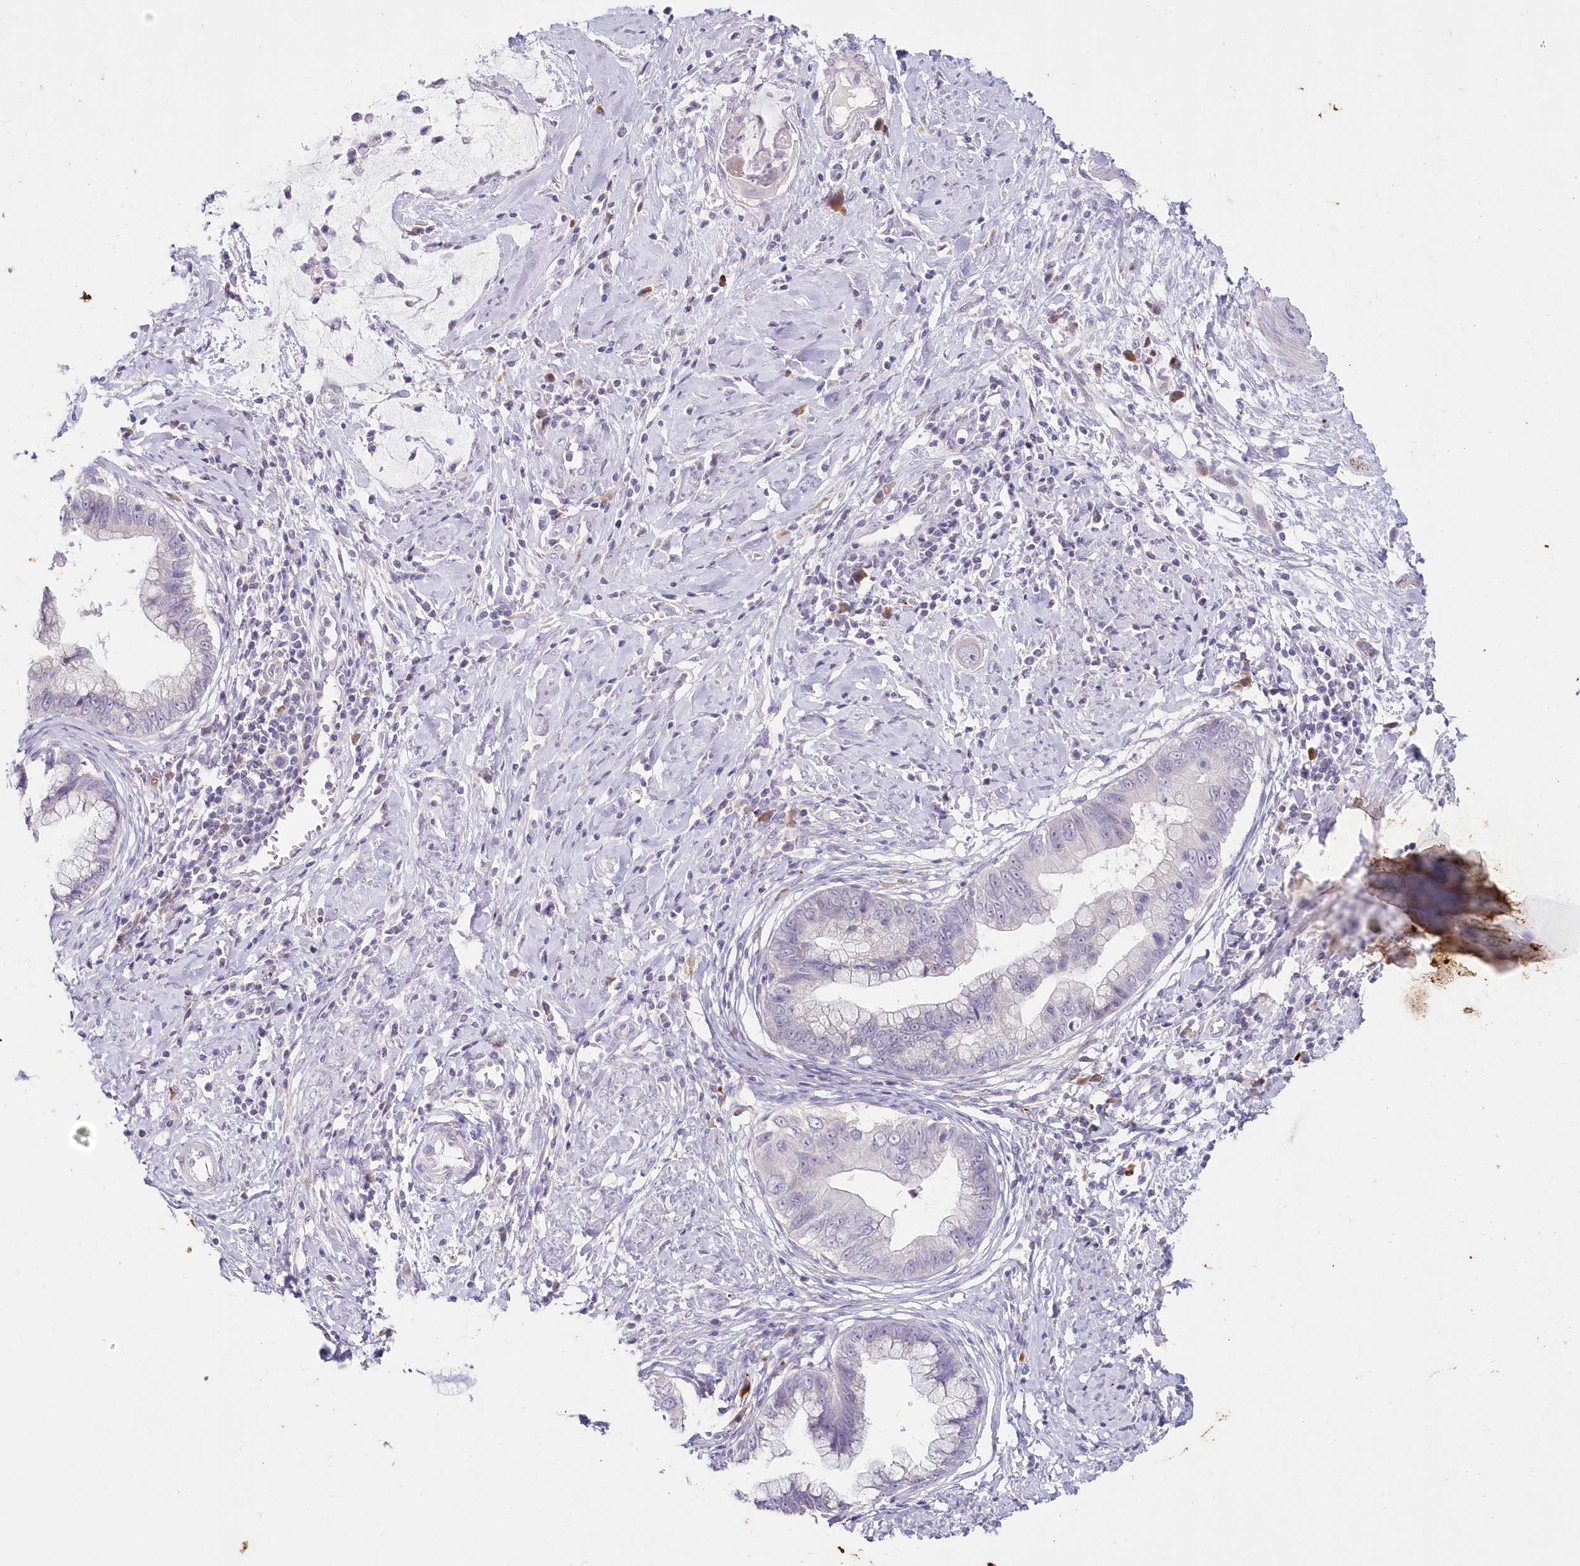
{"staining": {"intensity": "negative", "quantity": "none", "location": "none"}, "tissue": "cervical cancer", "cell_type": "Tumor cells", "image_type": "cancer", "snomed": [{"axis": "morphology", "description": "Adenocarcinoma, NOS"}, {"axis": "topography", "description": "Cervix"}], "caption": "This is an IHC micrograph of human cervical adenocarcinoma. There is no positivity in tumor cells.", "gene": "SNED1", "patient": {"sex": "female", "age": 44}}